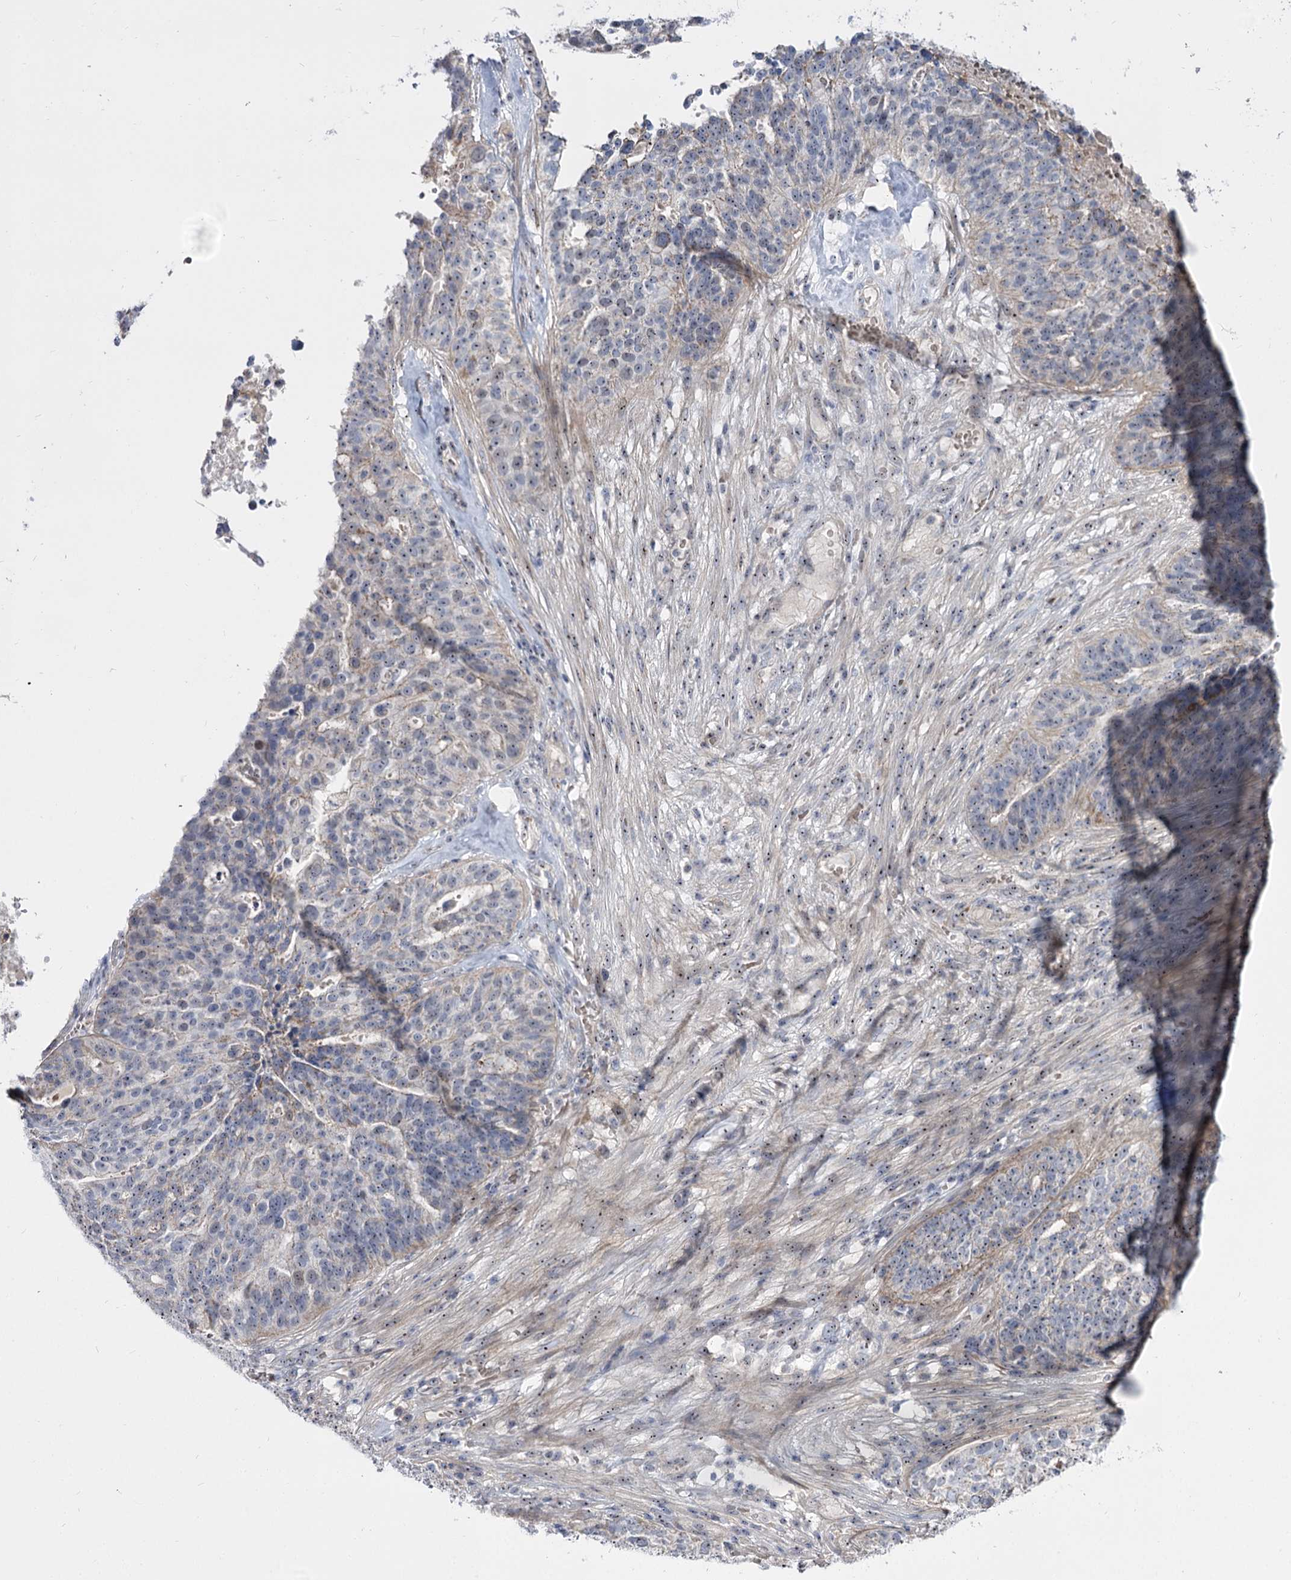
{"staining": {"intensity": "weak", "quantity": "<25%", "location": "cytoplasmic/membranous"}, "tissue": "ovarian cancer", "cell_type": "Tumor cells", "image_type": "cancer", "snomed": [{"axis": "morphology", "description": "Cystadenocarcinoma, serous, NOS"}, {"axis": "topography", "description": "Ovary"}], "caption": "There is no significant staining in tumor cells of ovarian cancer.", "gene": "SUOX", "patient": {"sex": "female", "age": 59}}